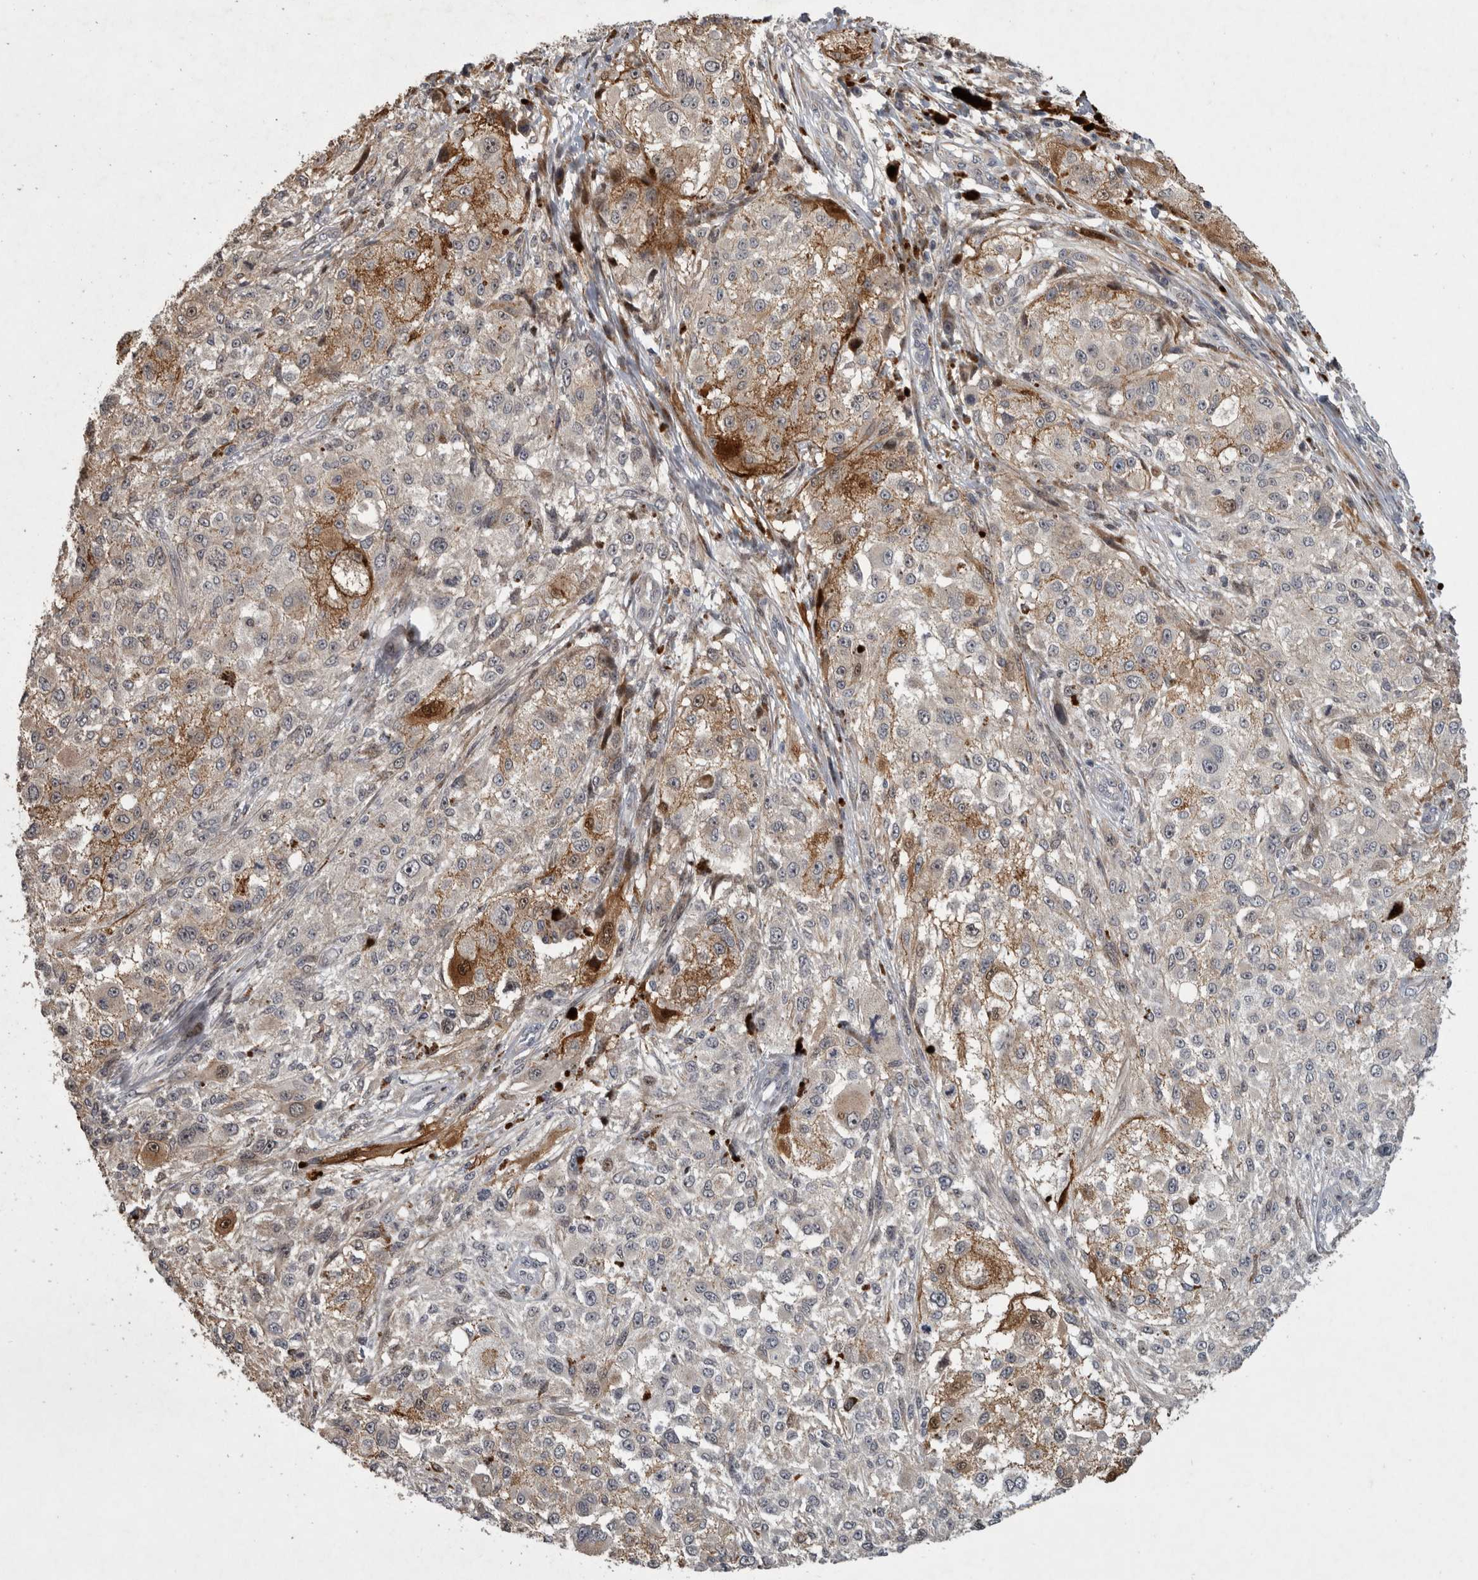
{"staining": {"intensity": "moderate", "quantity": "25%-75%", "location": "cytoplasmic/membranous"}, "tissue": "melanoma", "cell_type": "Tumor cells", "image_type": "cancer", "snomed": [{"axis": "morphology", "description": "Necrosis, NOS"}, {"axis": "morphology", "description": "Malignant melanoma, NOS"}, {"axis": "topography", "description": "Skin"}], "caption": "This is an image of immunohistochemistry staining of malignant melanoma, which shows moderate staining in the cytoplasmic/membranous of tumor cells.", "gene": "MPDZ", "patient": {"sex": "female", "age": 87}}